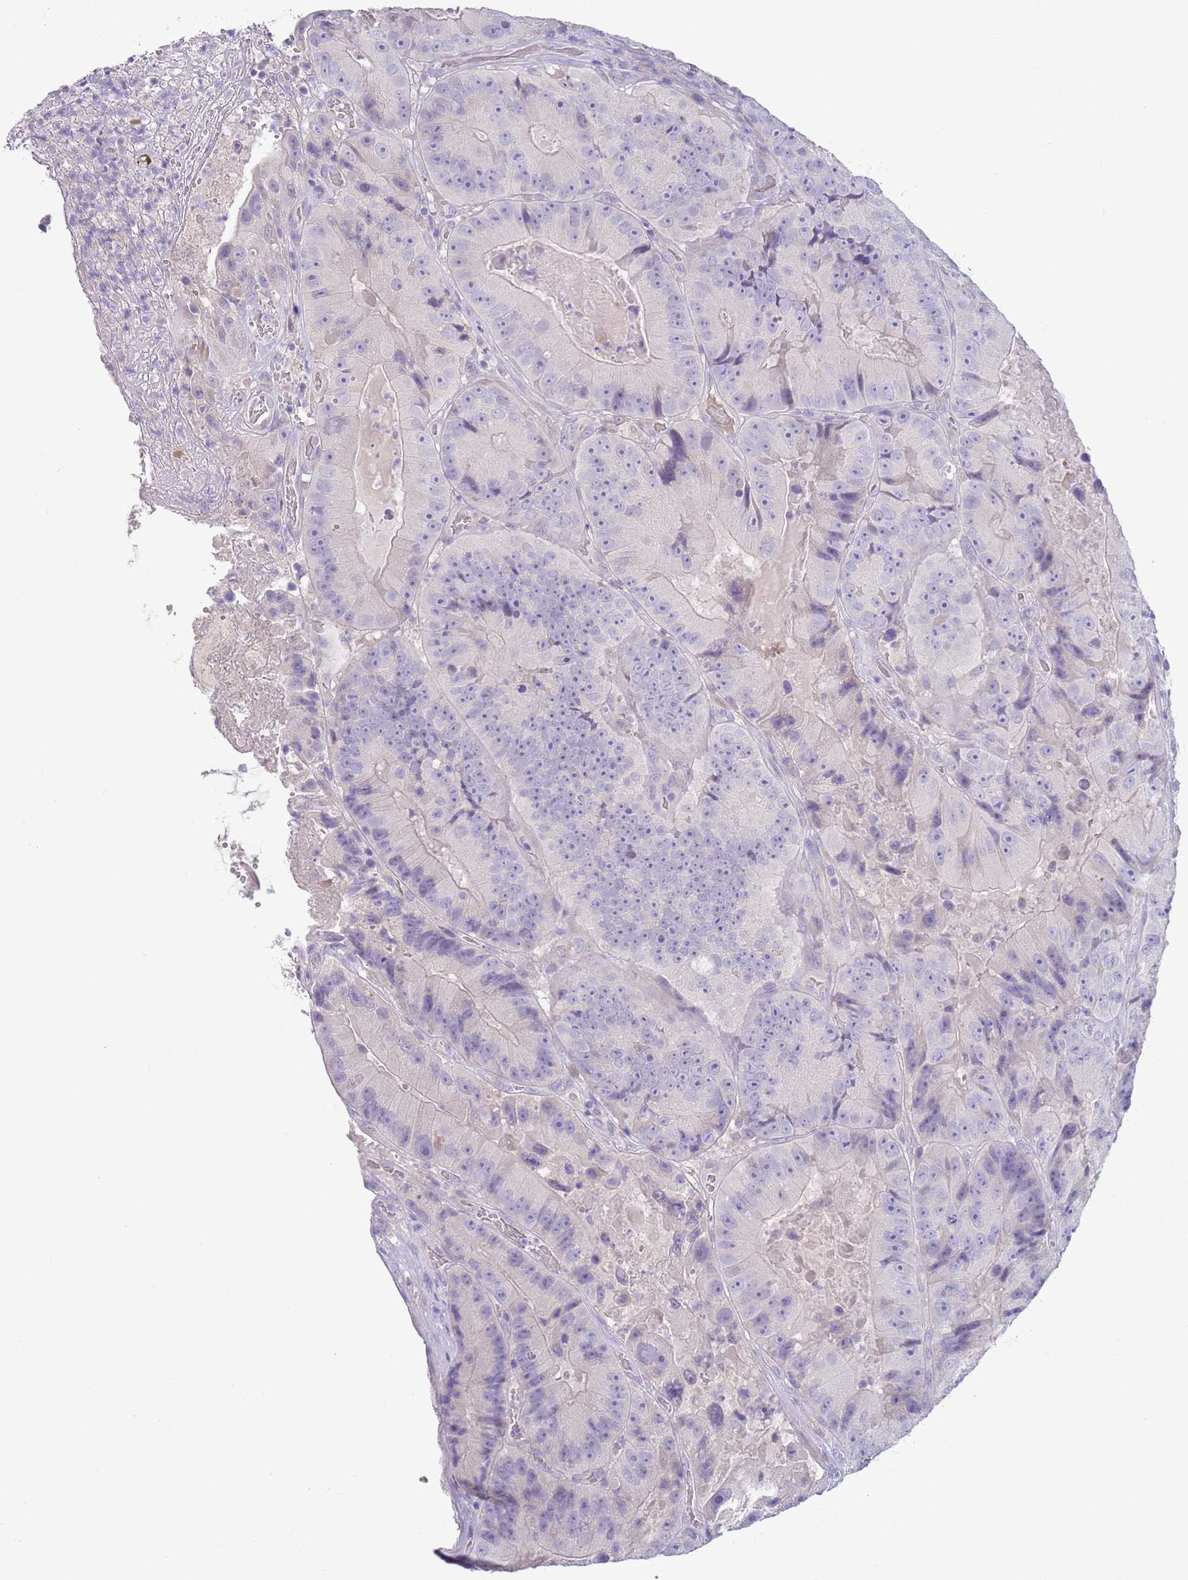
{"staining": {"intensity": "negative", "quantity": "none", "location": "none"}, "tissue": "colorectal cancer", "cell_type": "Tumor cells", "image_type": "cancer", "snomed": [{"axis": "morphology", "description": "Adenocarcinoma, NOS"}, {"axis": "topography", "description": "Colon"}], "caption": "The micrograph reveals no staining of tumor cells in colorectal cancer. Nuclei are stained in blue.", "gene": "SFTPA1", "patient": {"sex": "female", "age": 86}}